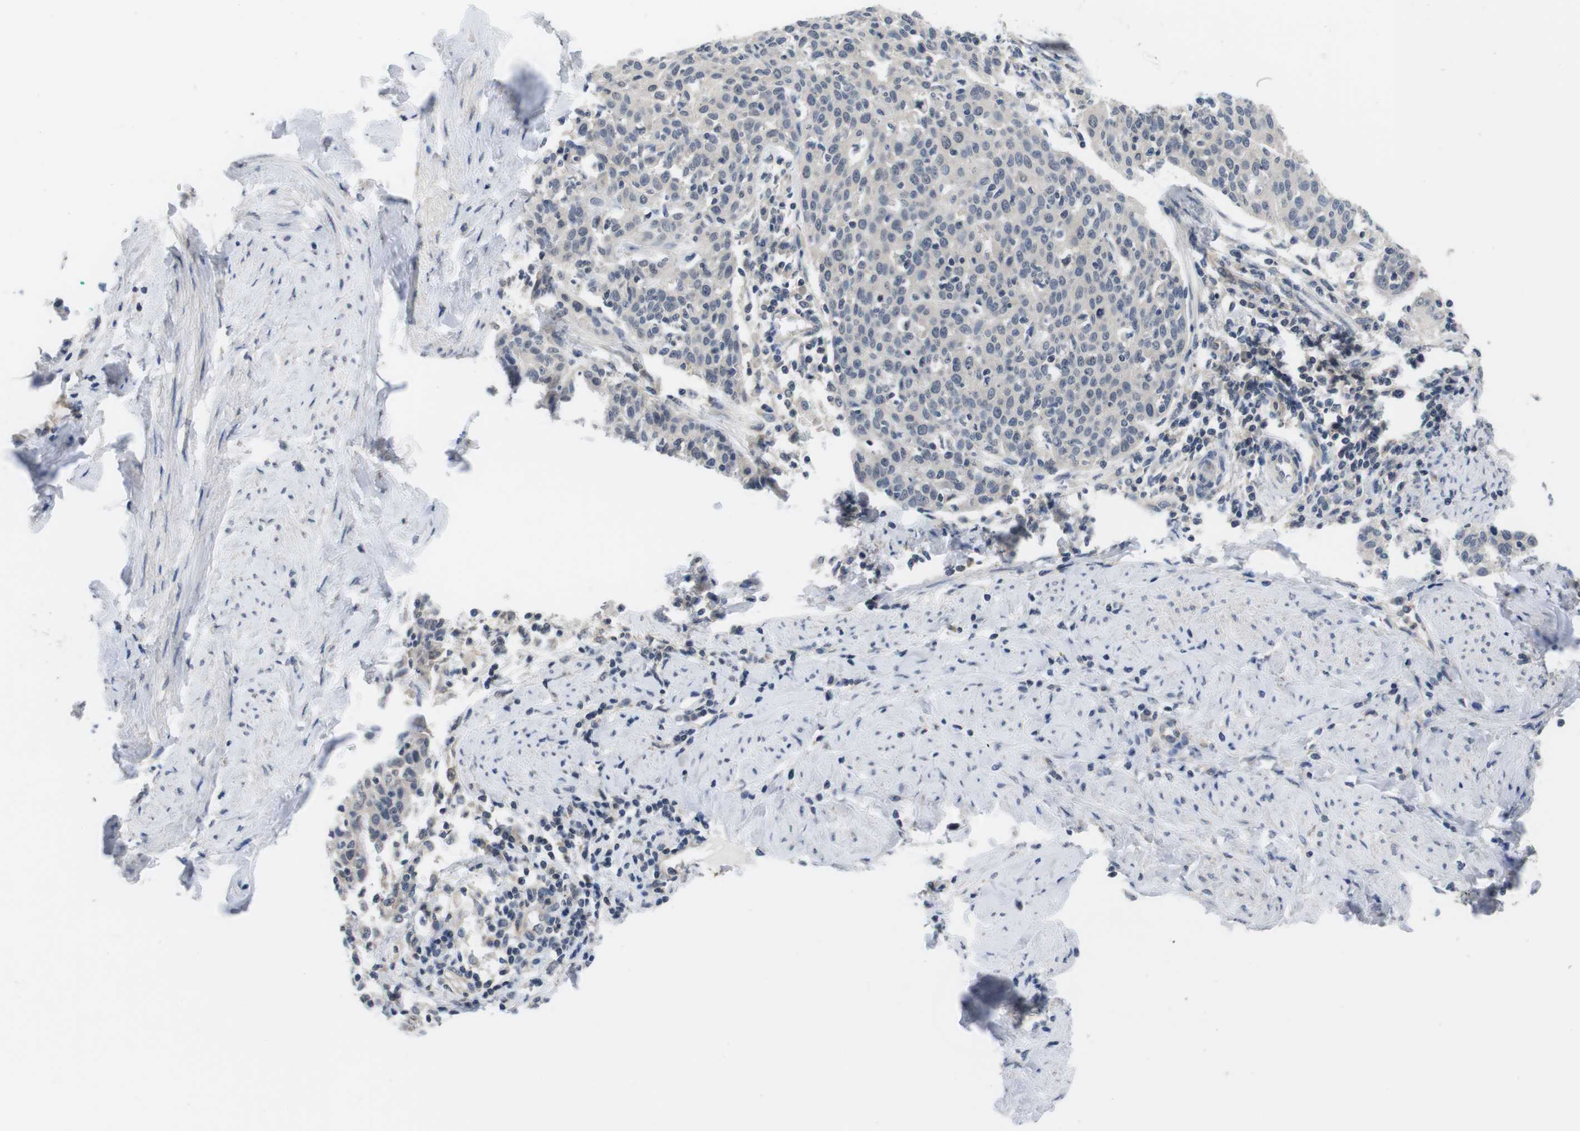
{"staining": {"intensity": "negative", "quantity": "none", "location": "none"}, "tissue": "cervical cancer", "cell_type": "Tumor cells", "image_type": "cancer", "snomed": [{"axis": "morphology", "description": "Squamous cell carcinoma, NOS"}, {"axis": "topography", "description": "Cervix"}], "caption": "Immunohistochemistry image of neoplastic tissue: squamous cell carcinoma (cervical) stained with DAB exhibits no significant protein positivity in tumor cells.", "gene": "FADD", "patient": {"sex": "female", "age": 38}}